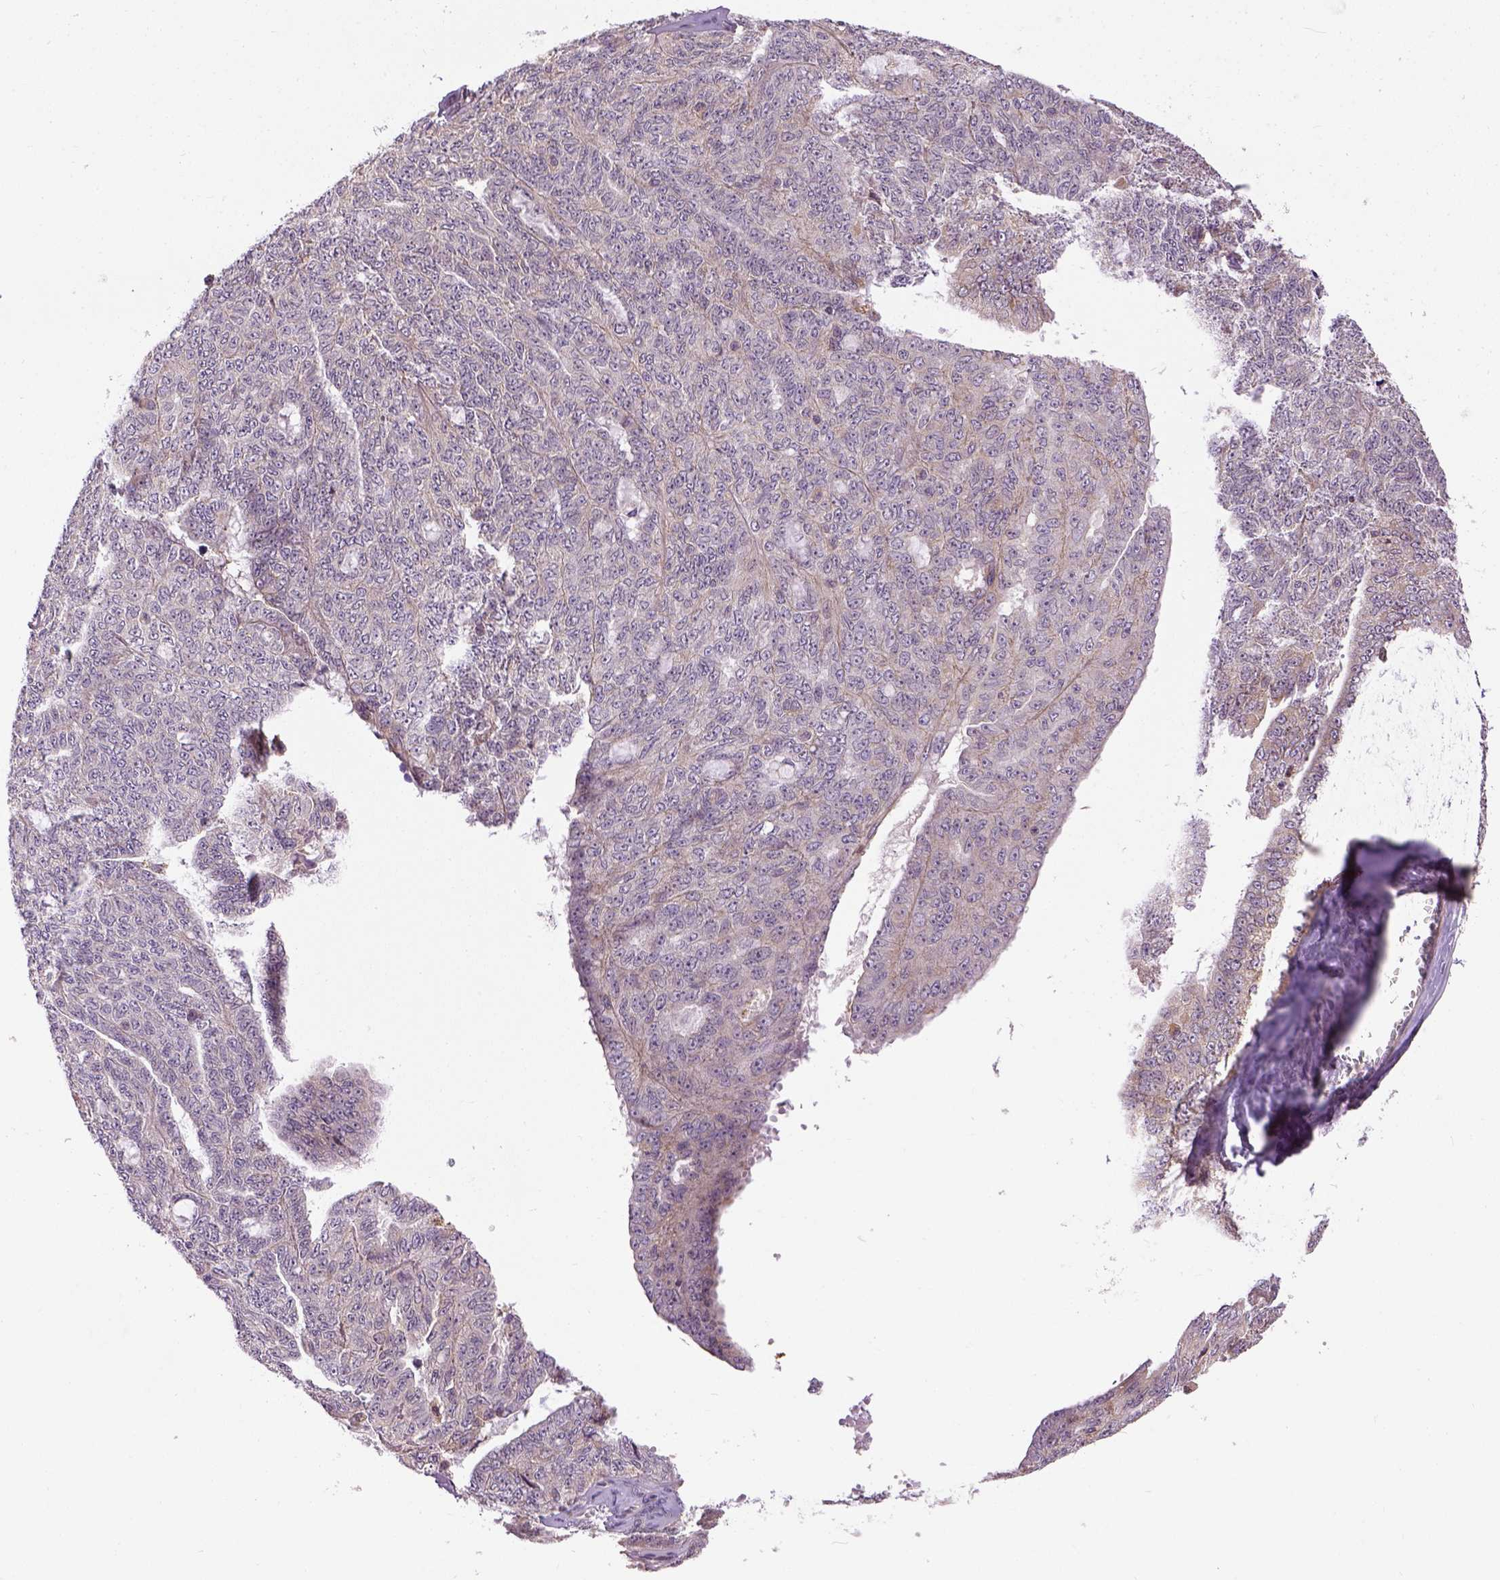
{"staining": {"intensity": "weak", "quantity": "<25%", "location": "cytoplasmic/membranous"}, "tissue": "ovarian cancer", "cell_type": "Tumor cells", "image_type": "cancer", "snomed": [{"axis": "morphology", "description": "Cystadenocarcinoma, serous, NOS"}, {"axis": "topography", "description": "Ovary"}], "caption": "Tumor cells are negative for brown protein staining in ovarian serous cystadenocarcinoma. (DAB (3,3'-diaminobenzidine) immunohistochemistry visualized using brightfield microscopy, high magnification).", "gene": "KAZN", "patient": {"sex": "female", "age": 71}}